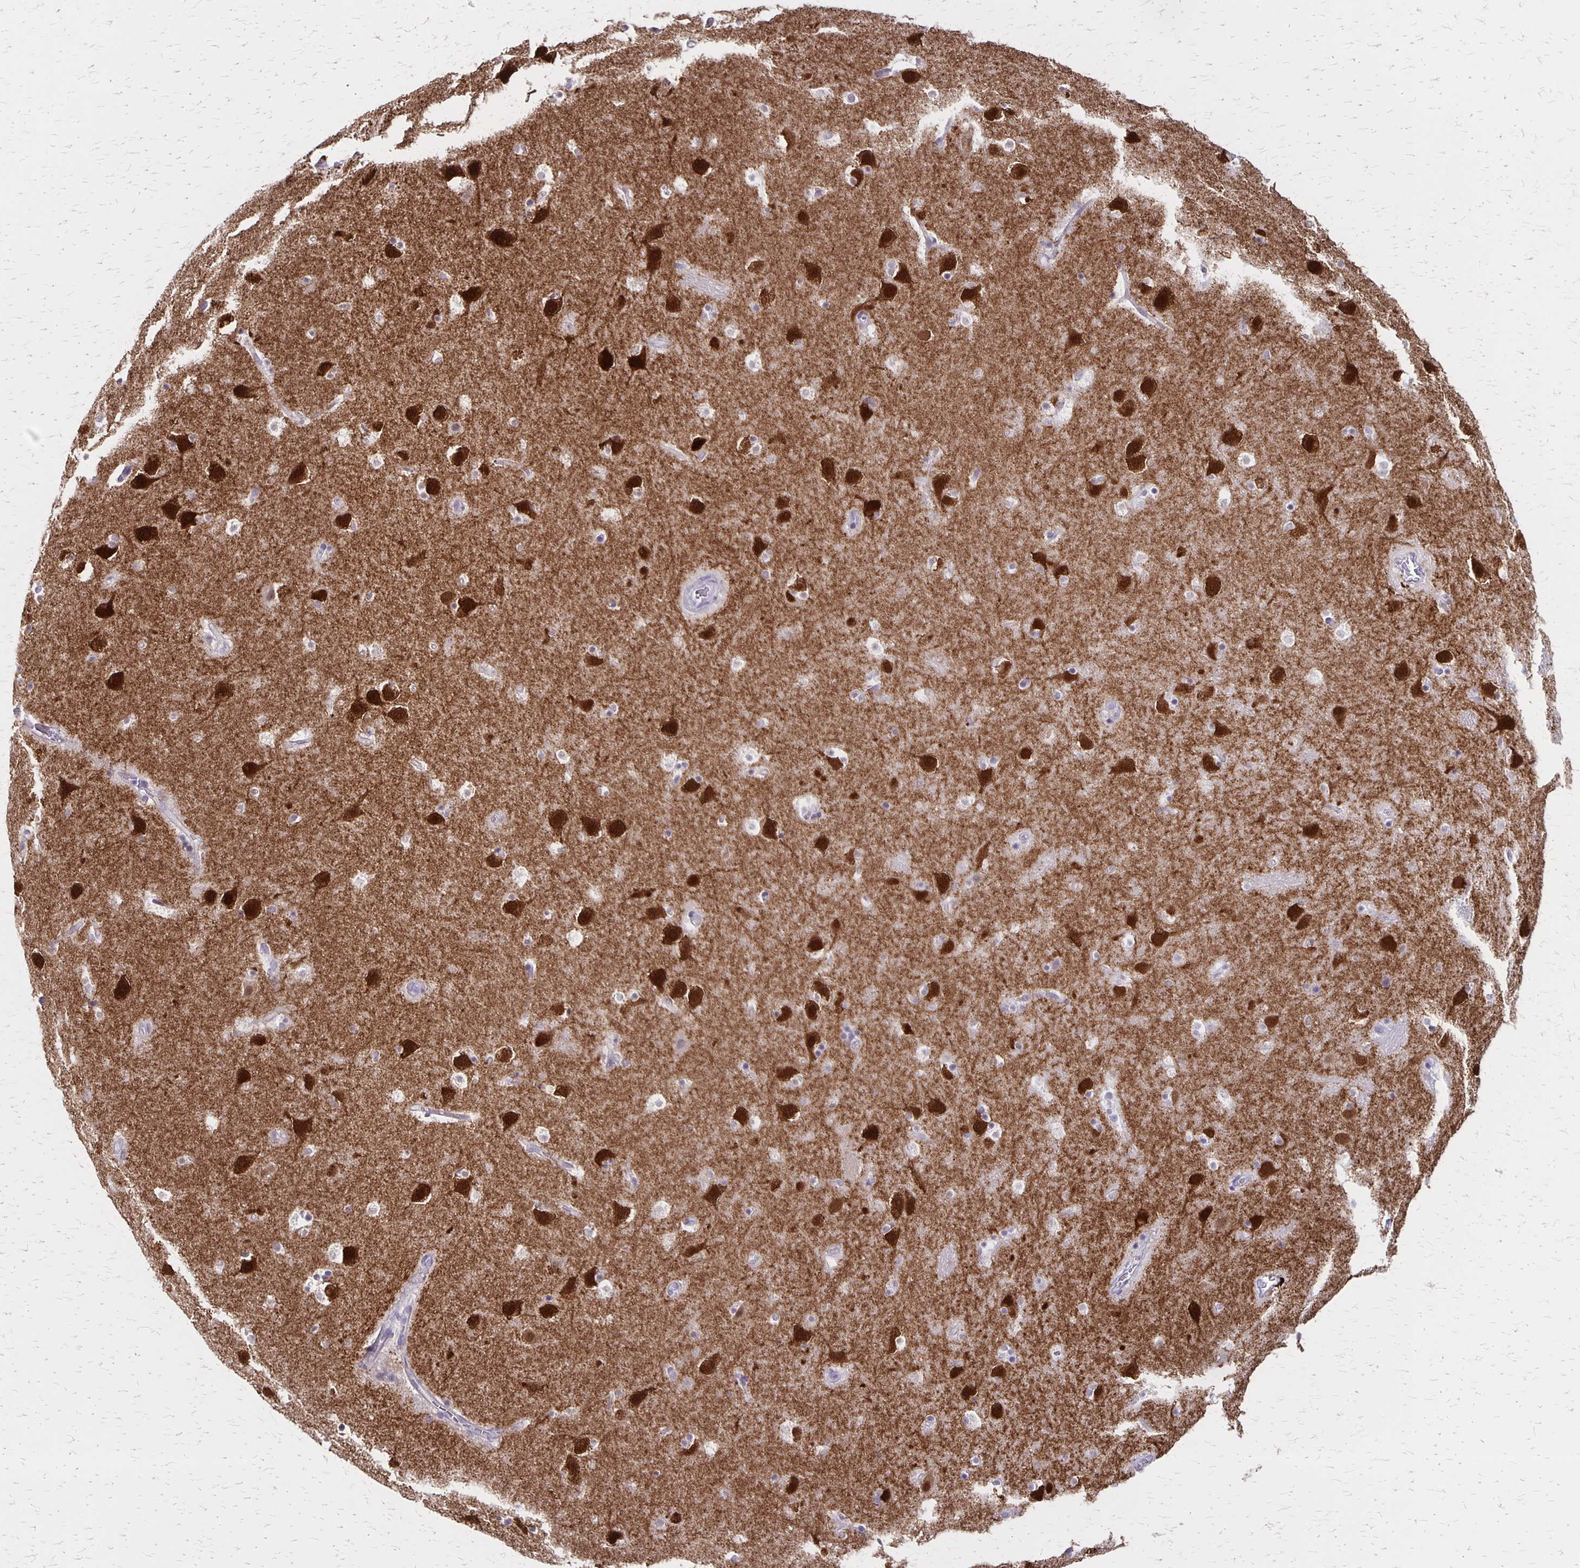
{"staining": {"intensity": "negative", "quantity": "none", "location": "none"}, "tissue": "caudate", "cell_type": "Glial cells", "image_type": "normal", "snomed": [{"axis": "morphology", "description": "Normal tissue, NOS"}, {"axis": "topography", "description": "Lateral ventricle wall"}], "caption": "Immunohistochemistry (IHC) of normal human caudate demonstrates no expression in glial cells. (Stains: DAB immunohistochemistry with hematoxylin counter stain, Microscopy: brightfield microscopy at high magnification).", "gene": "HOMER1", "patient": {"sex": "male", "age": 37}}